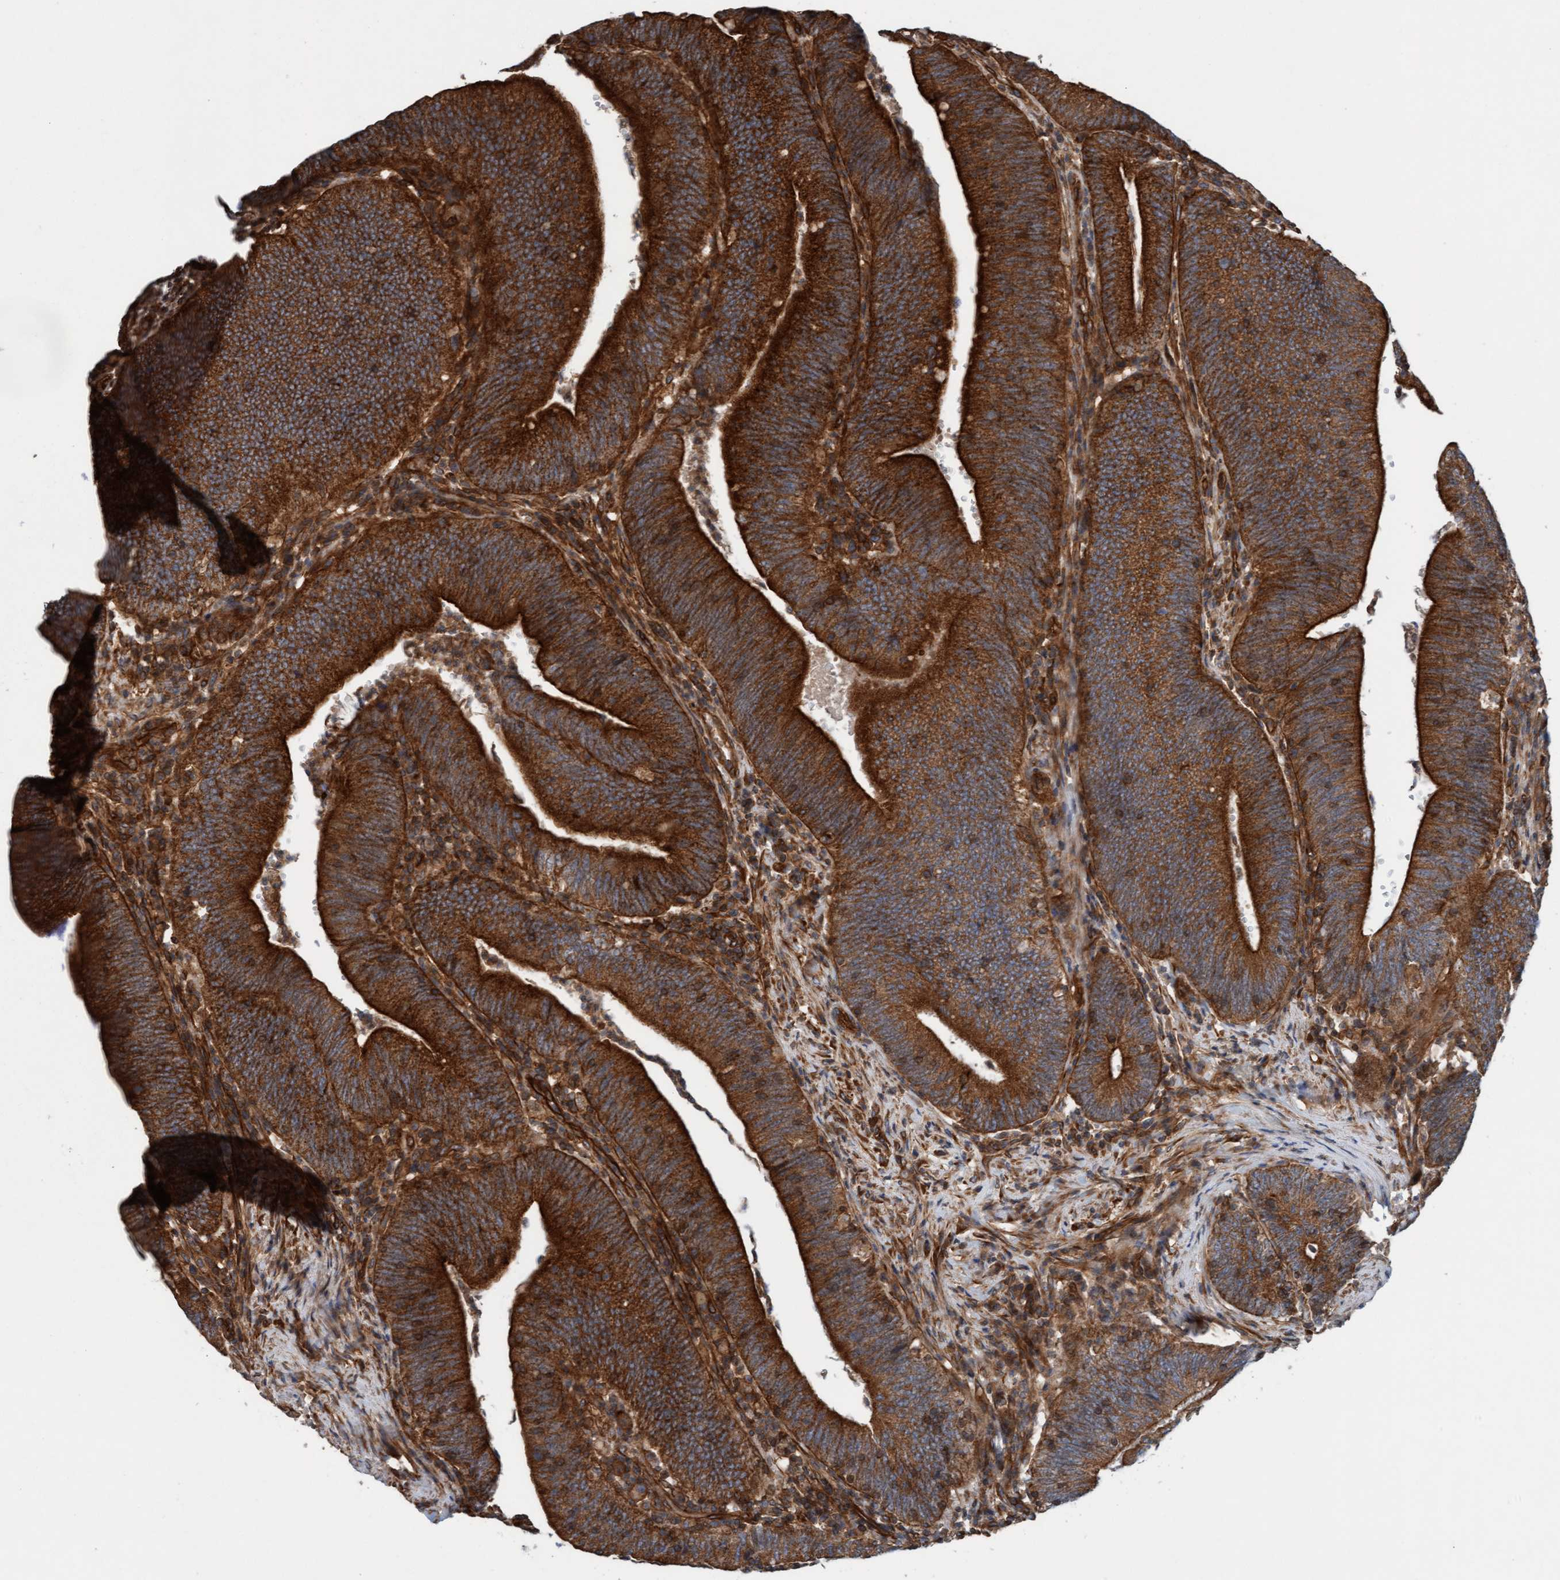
{"staining": {"intensity": "strong", "quantity": ">75%", "location": "cytoplasmic/membranous"}, "tissue": "colorectal cancer", "cell_type": "Tumor cells", "image_type": "cancer", "snomed": [{"axis": "morphology", "description": "Normal tissue, NOS"}, {"axis": "morphology", "description": "Adenocarcinoma, NOS"}, {"axis": "topography", "description": "Rectum"}], "caption": "Immunohistochemistry (DAB (3,3'-diaminobenzidine)) staining of human colorectal cancer (adenocarcinoma) demonstrates strong cytoplasmic/membranous protein positivity in approximately >75% of tumor cells.", "gene": "ERAL1", "patient": {"sex": "female", "age": 66}}